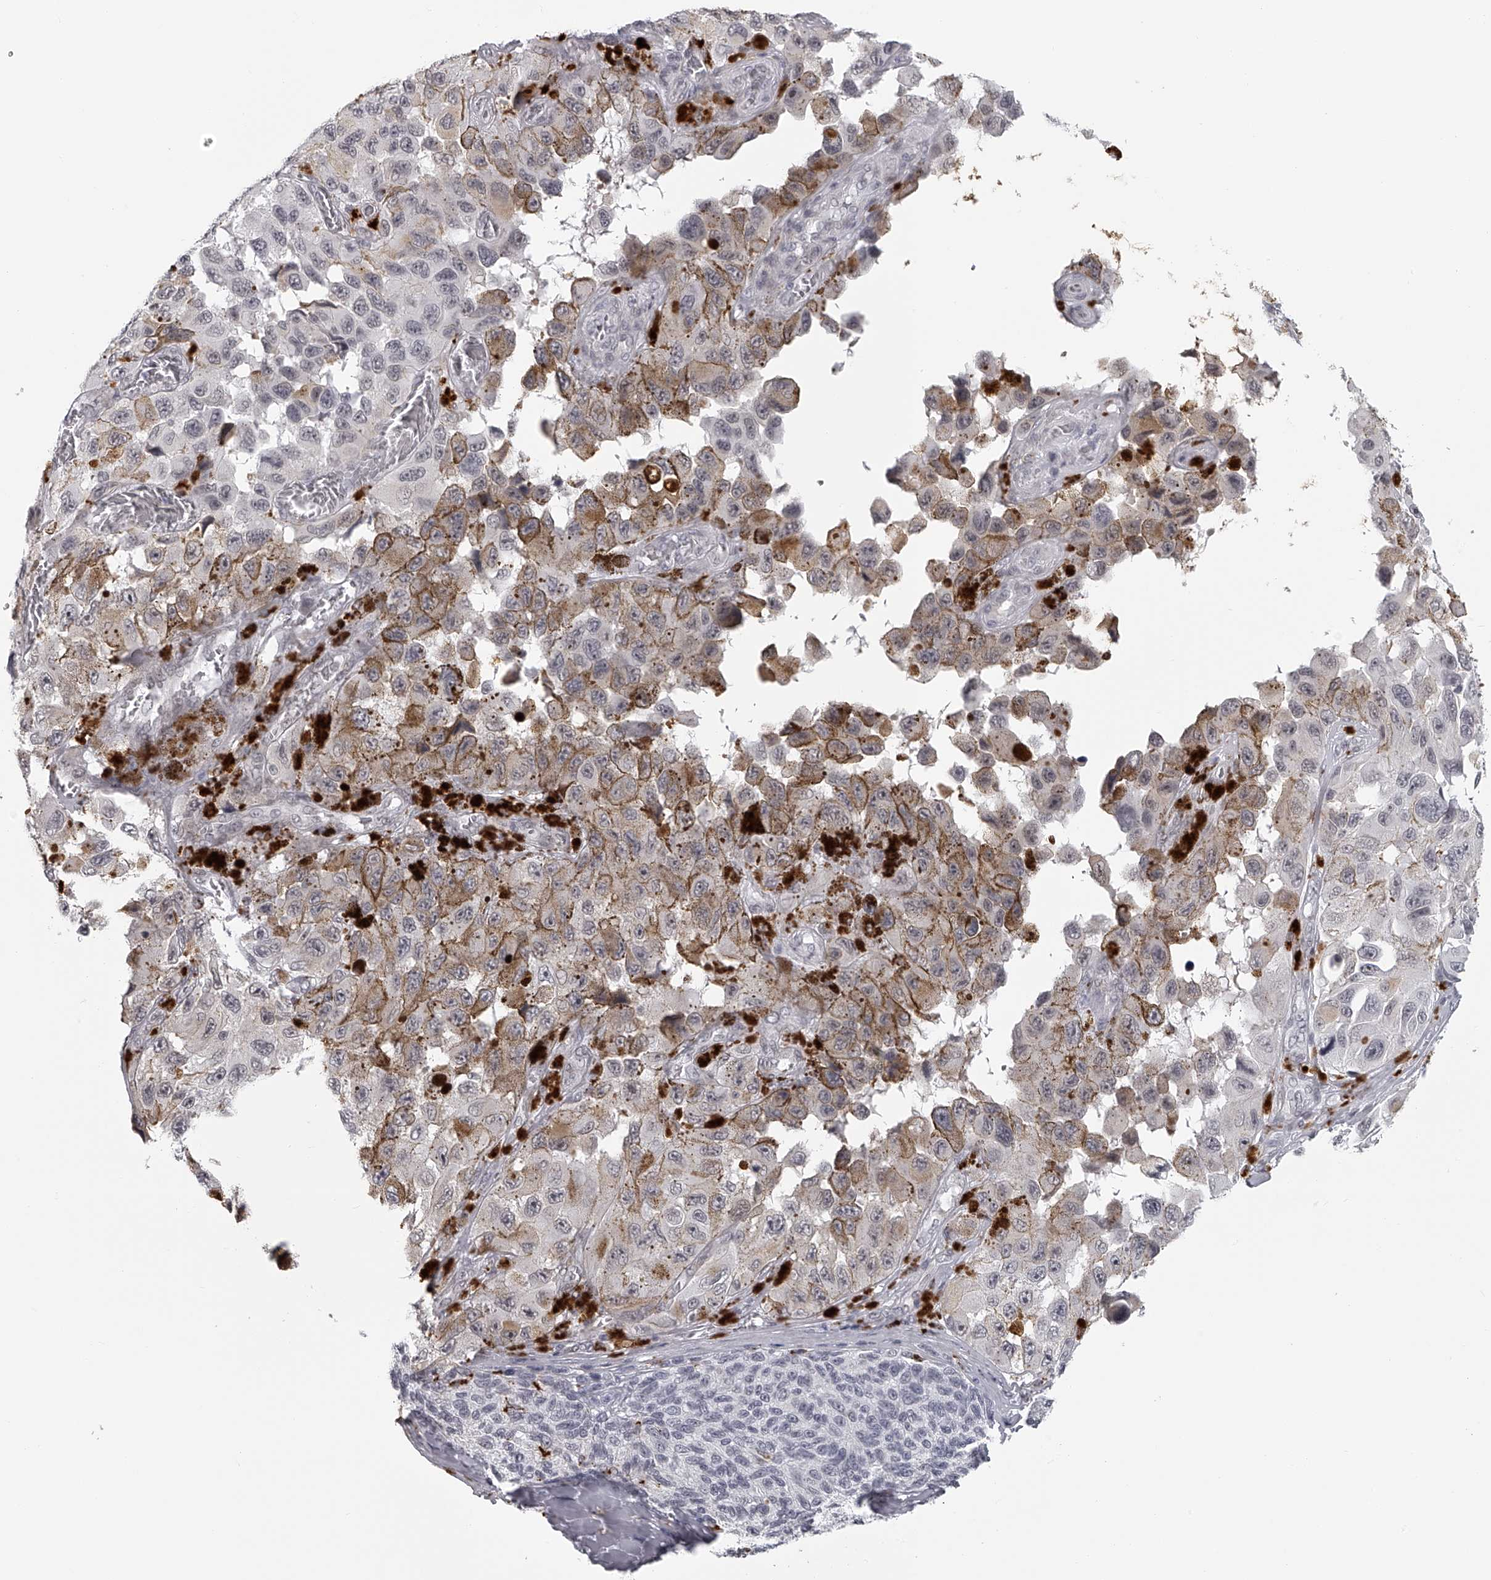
{"staining": {"intensity": "moderate", "quantity": "<25%", "location": "cytoplasmic/membranous"}, "tissue": "melanoma", "cell_type": "Tumor cells", "image_type": "cancer", "snomed": [{"axis": "morphology", "description": "Malignant melanoma, NOS"}, {"axis": "topography", "description": "Skin"}], "caption": "Protein staining of melanoma tissue exhibits moderate cytoplasmic/membranous positivity in approximately <25% of tumor cells.", "gene": "RNF220", "patient": {"sex": "female", "age": 73}}